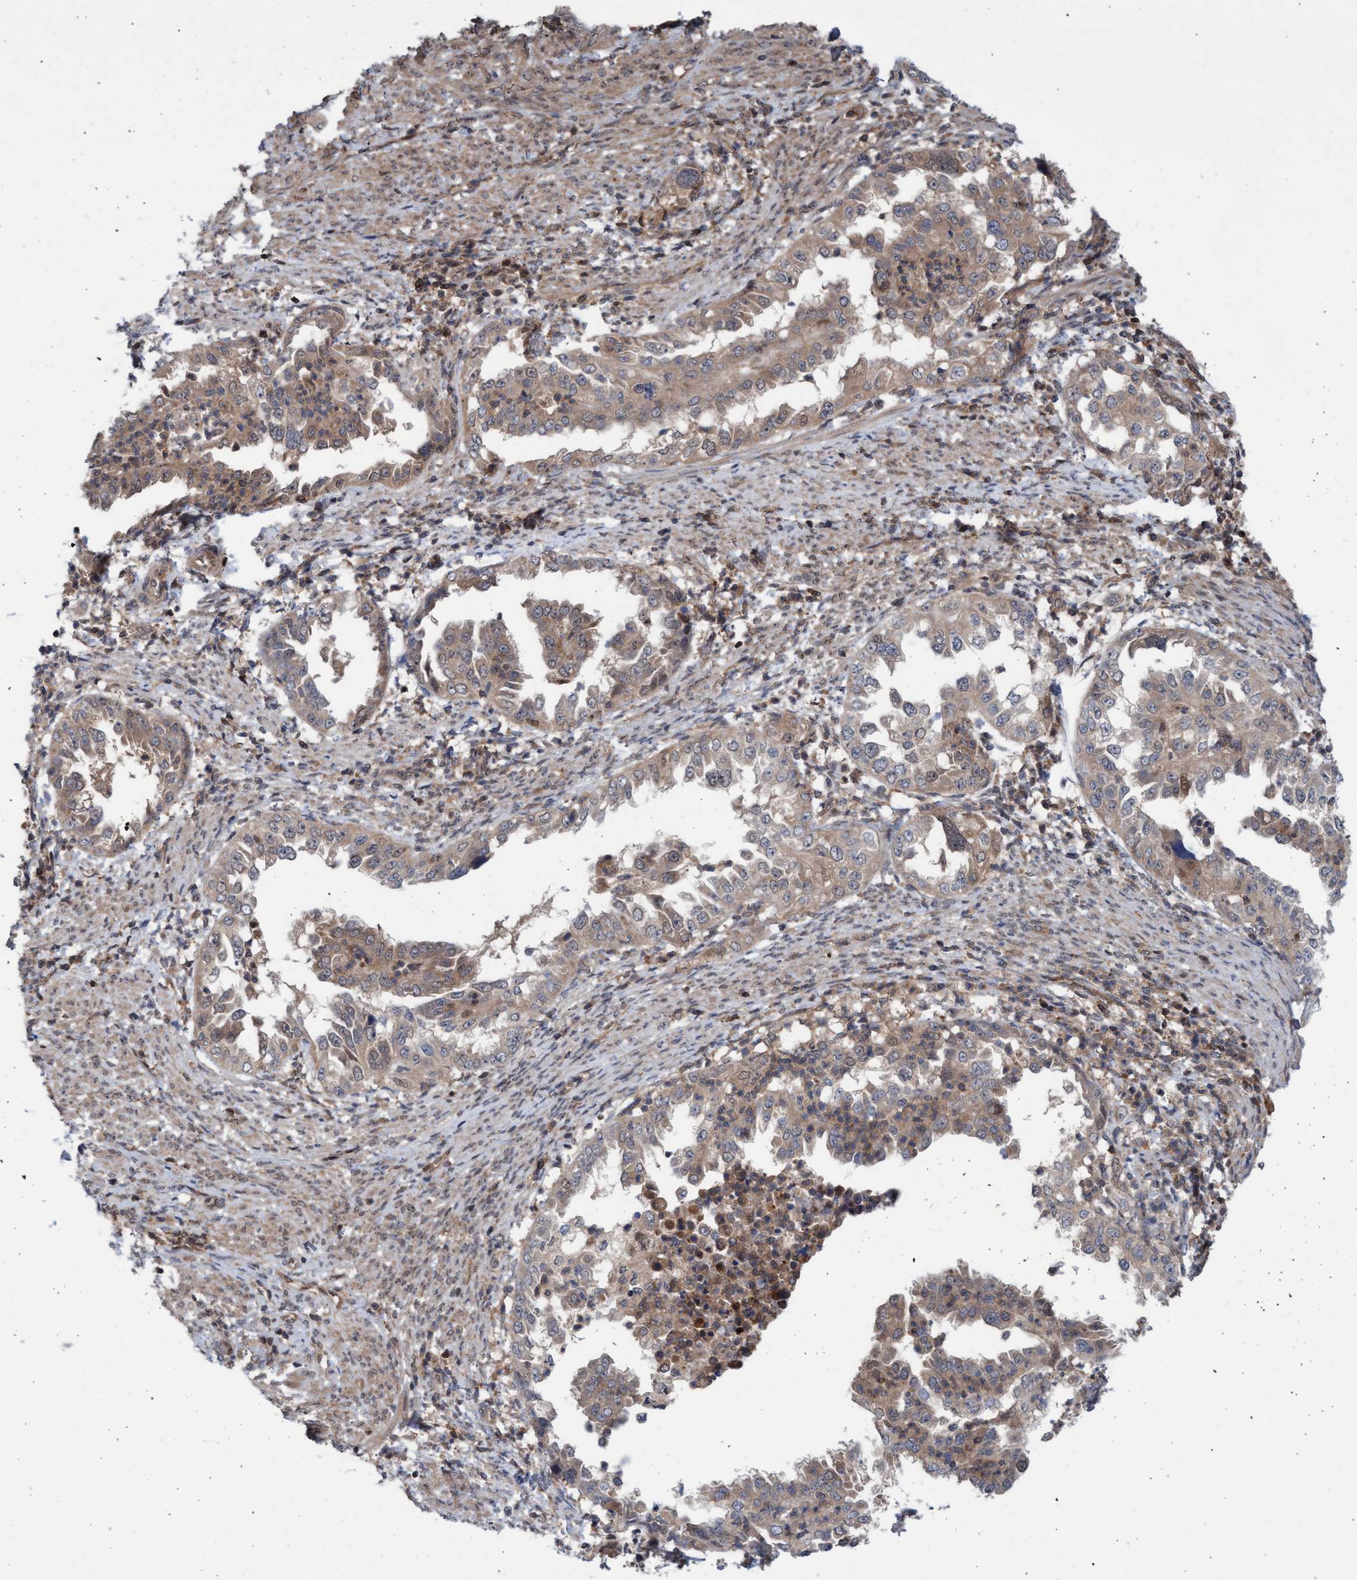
{"staining": {"intensity": "weak", "quantity": ">75%", "location": "cytoplasmic/membranous"}, "tissue": "endometrial cancer", "cell_type": "Tumor cells", "image_type": "cancer", "snomed": [{"axis": "morphology", "description": "Adenocarcinoma, NOS"}, {"axis": "topography", "description": "Endometrium"}], "caption": "A brown stain shows weak cytoplasmic/membranous positivity of a protein in human endometrial adenocarcinoma tumor cells.", "gene": "GLOD4", "patient": {"sex": "female", "age": 85}}